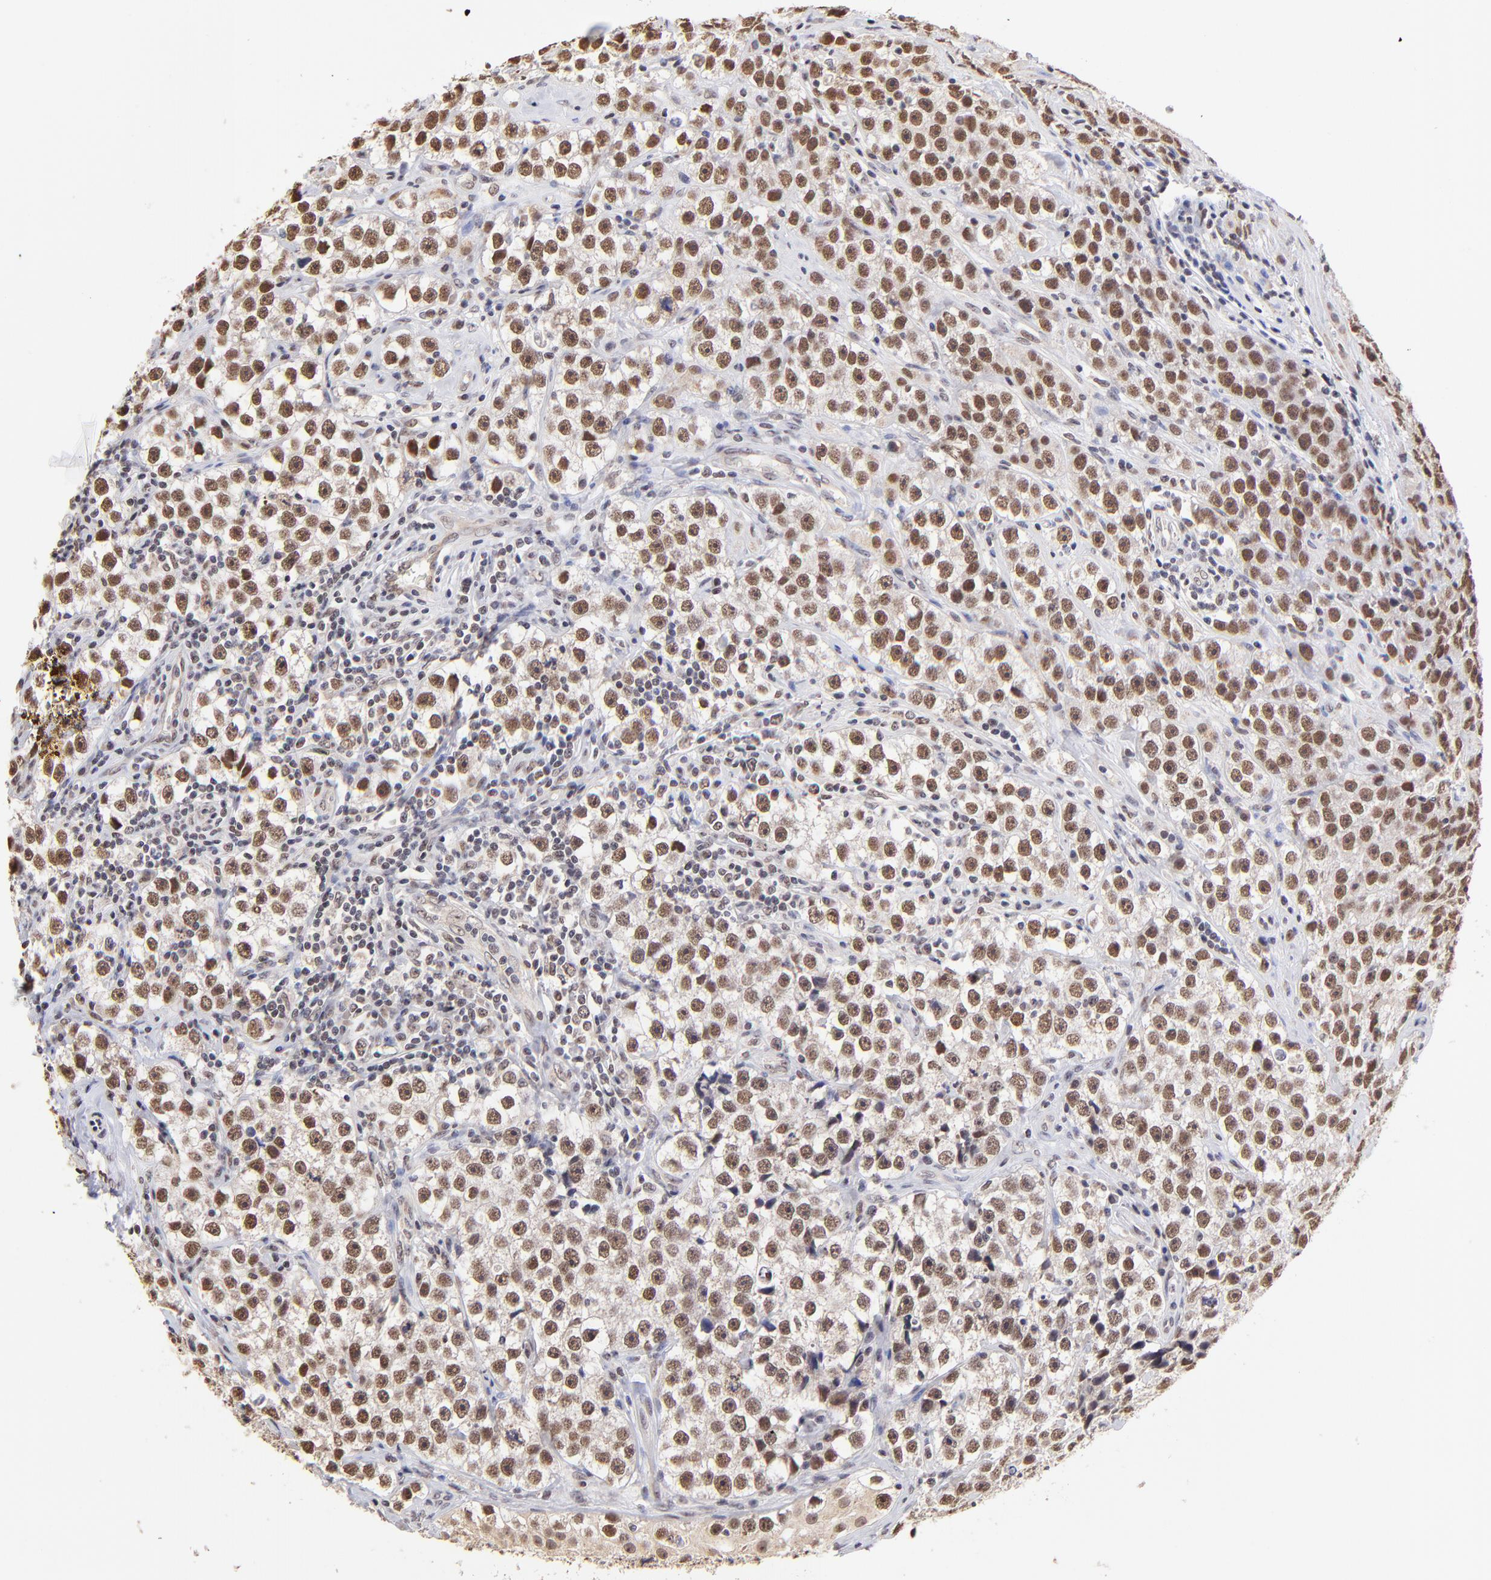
{"staining": {"intensity": "moderate", "quantity": ">75%", "location": "nuclear"}, "tissue": "testis cancer", "cell_type": "Tumor cells", "image_type": "cancer", "snomed": [{"axis": "morphology", "description": "Seminoma, NOS"}, {"axis": "topography", "description": "Testis"}], "caption": "Human testis cancer stained with a brown dye displays moderate nuclear positive positivity in approximately >75% of tumor cells.", "gene": "ZNF670", "patient": {"sex": "male", "age": 32}}